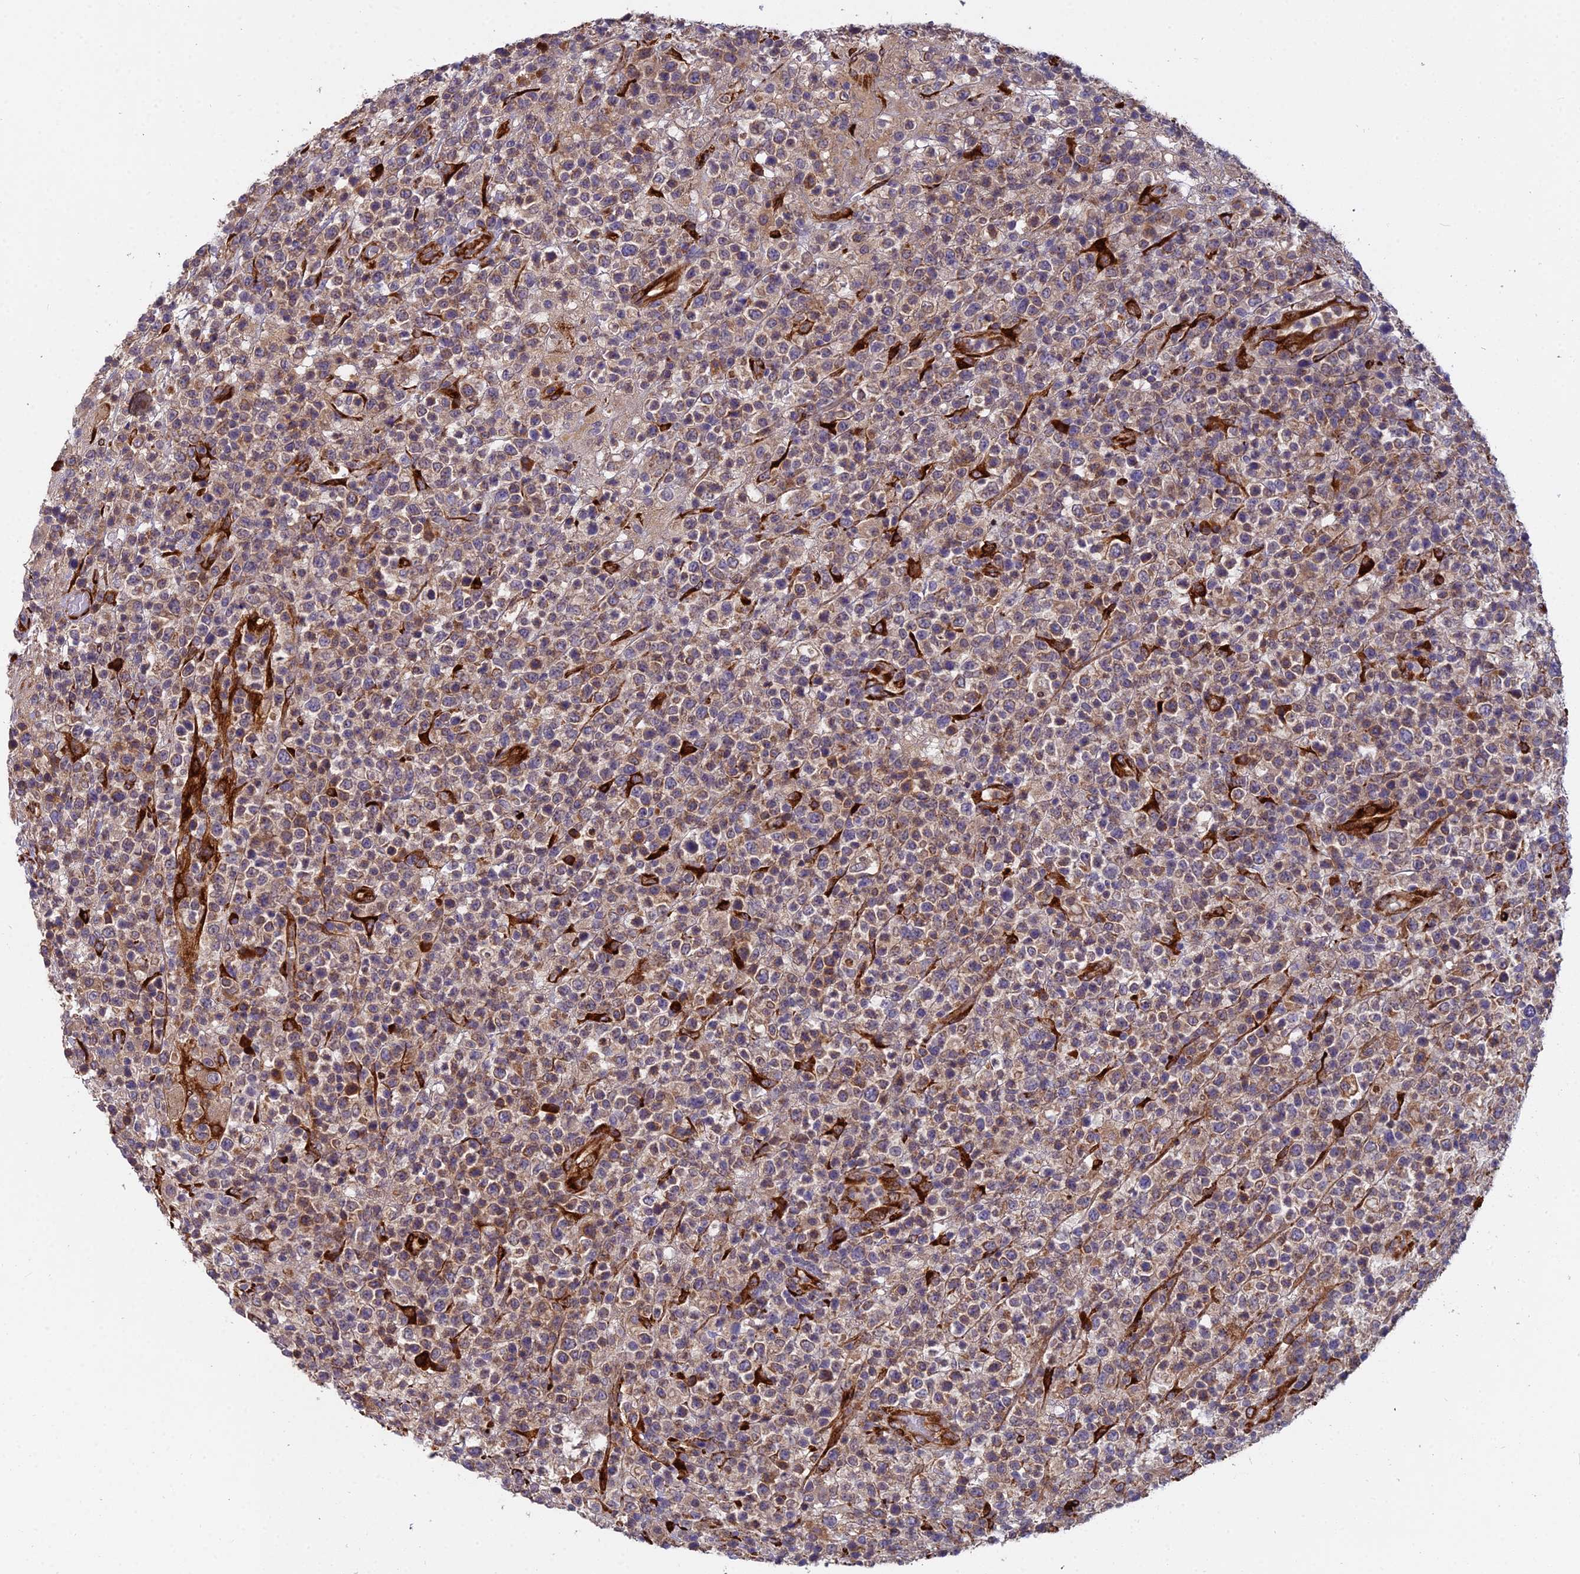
{"staining": {"intensity": "weak", "quantity": "<25%", "location": "cytoplasmic/membranous"}, "tissue": "lymphoma", "cell_type": "Tumor cells", "image_type": "cancer", "snomed": [{"axis": "morphology", "description": "Malignant lymphoma, non-Hodgkin's type, High grade"}, {"axis": "topography", "description": "Colon"}], "caption": "Lymphoma stained for a protein using IHC demonstrates no expression tumor cells.", "gene": "NDUFAF7", "patient": {"sex": "female", "age": 53}}